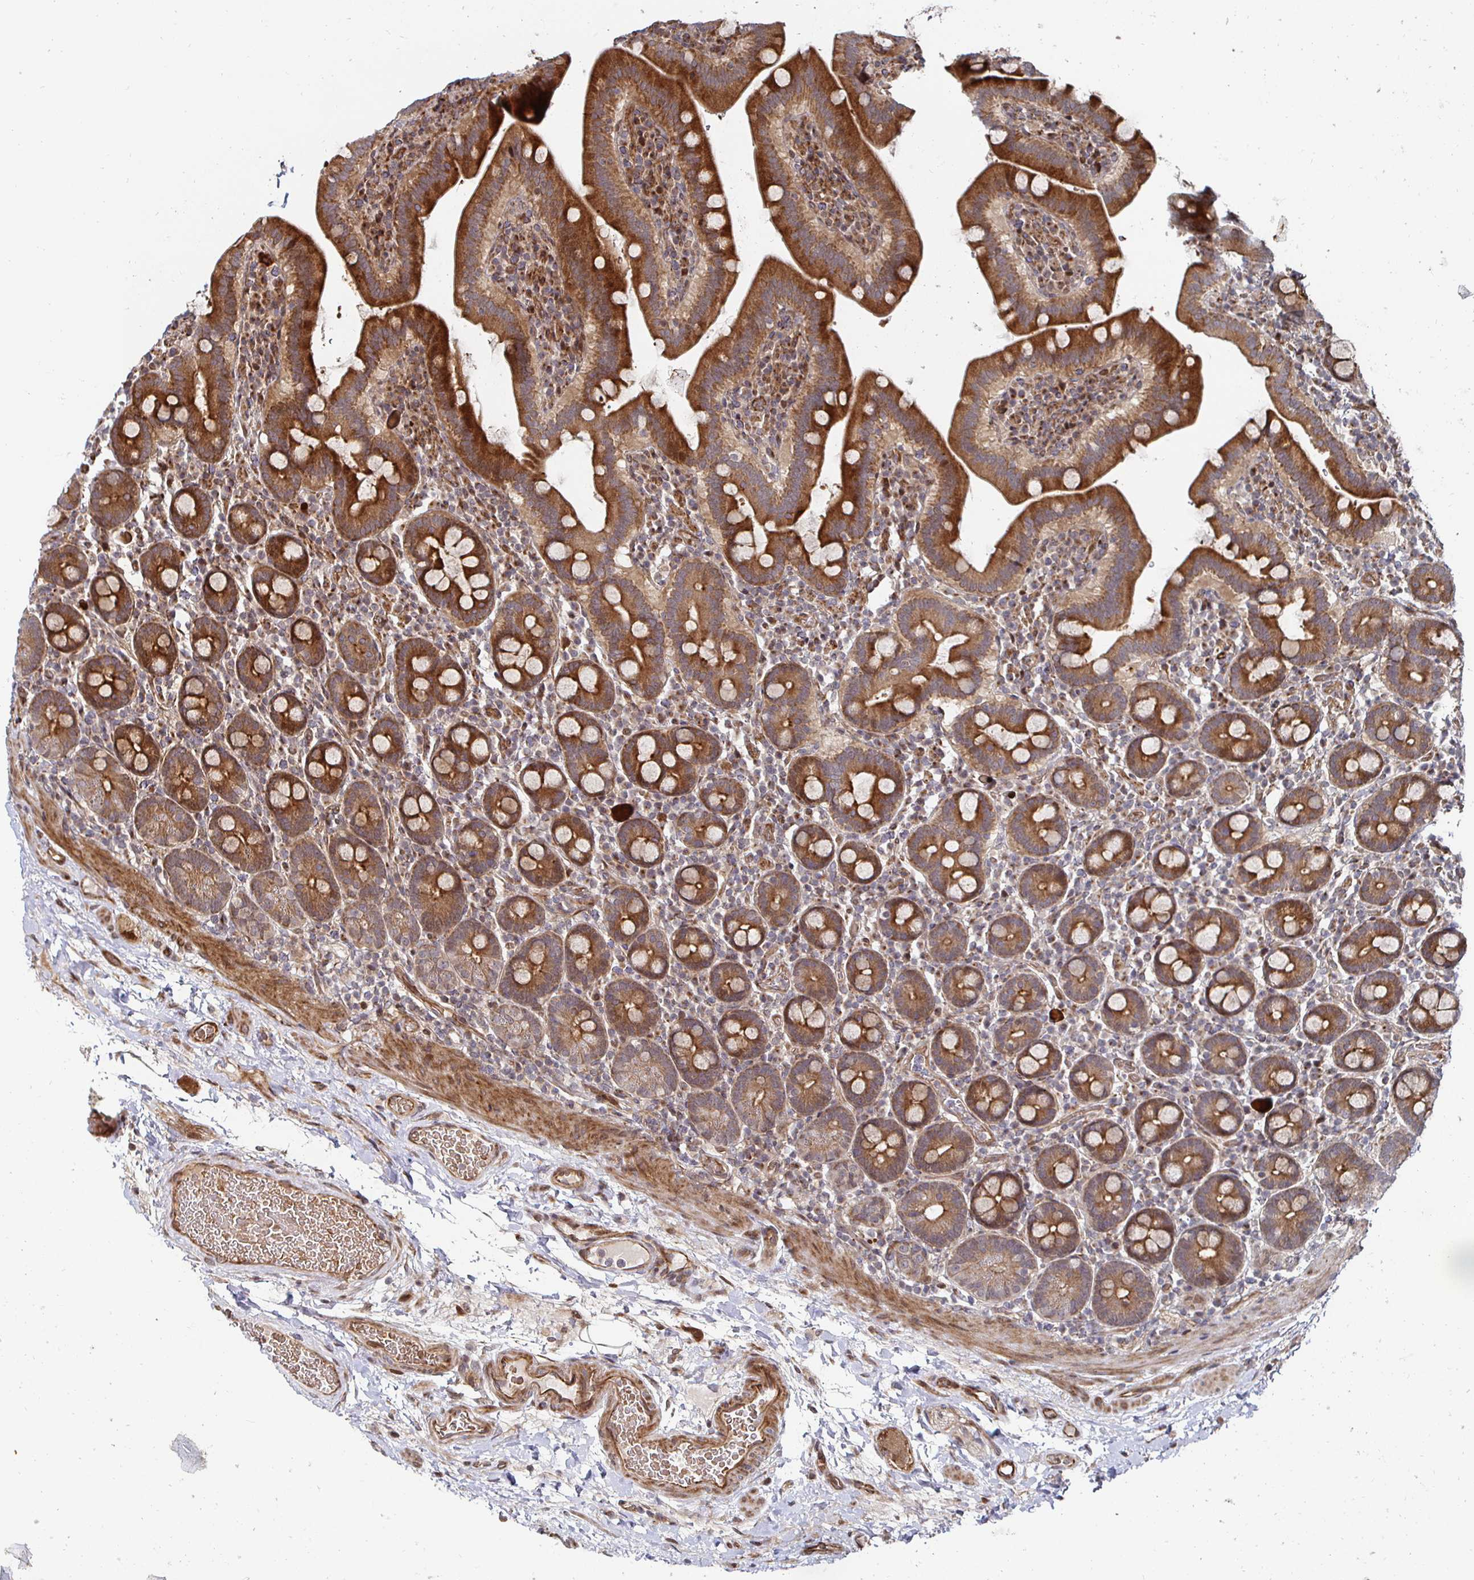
{"staining": {"intensity": "strong", "quantity": ">75%", "location": "cytoplasmic/membranous"}, "tissue": "small intestine", "cell_type": "Glandular cells", "image_type": "normal", "snomed": [{"axis": "morphology", "description": "Normal tissue, NOS"}, {"axis": "topography", "description": "Small intestine"}], "caption": "The immunohistochemical stain labels strong cytoplasmic/membranous positivity in glandular cells of normal small intestine.", "gene": "TBKBP1", "patient": {"sex": "male", "age": 26}}